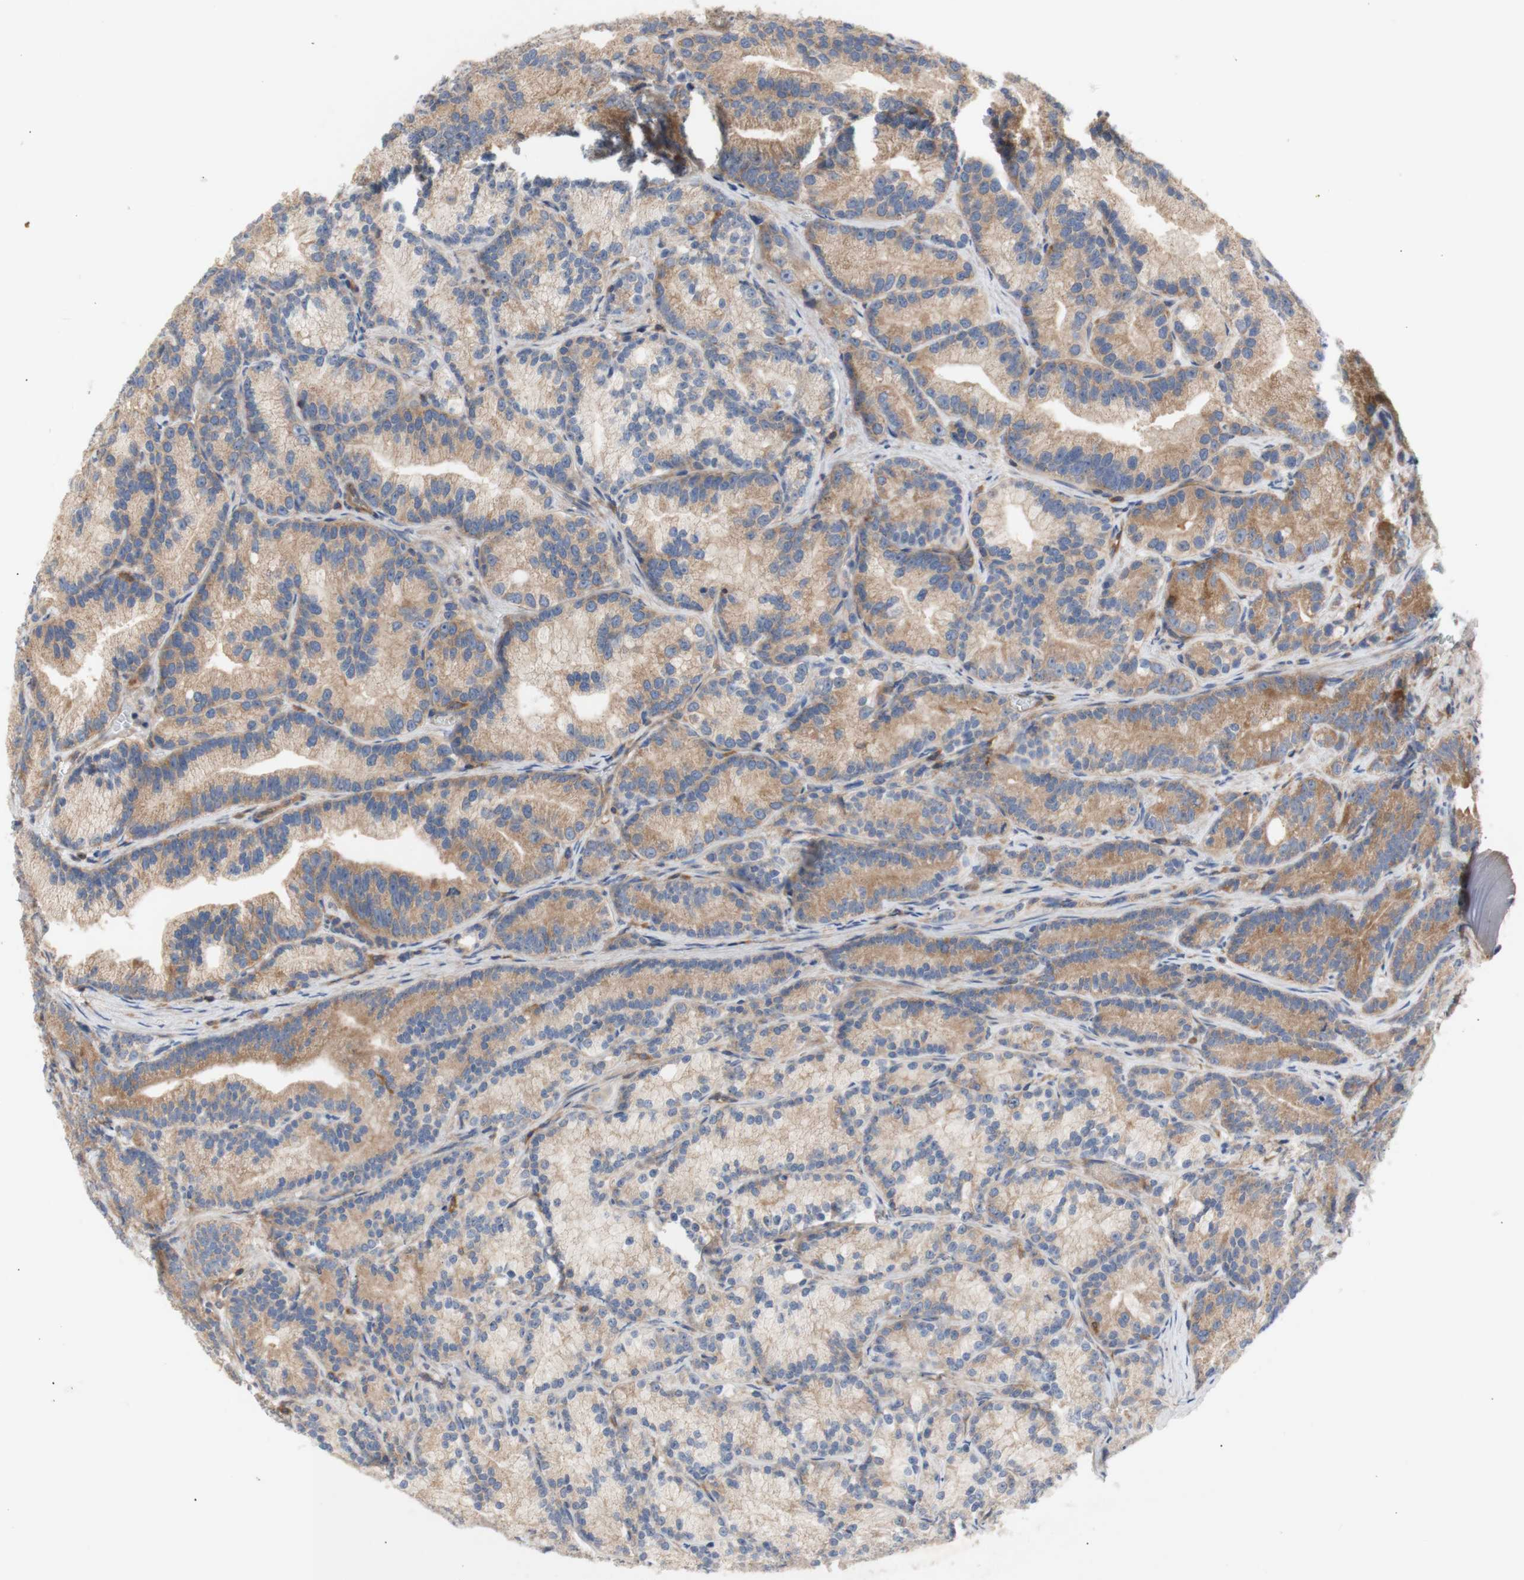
{"staining": {"intensity": "moderate", "quantity": ">75%", "location": "cytoplasmic/membranous"}, "tissue": "prostate cancer", "cell_type": "Tumor cells", "image_type": "cancer", "snomed": [{"axis": "morphology", "description": "Adenocarcinoma, Low grade"}, {"axis": "topography", "description": "Prostate"}], "caption": "A photomicrograph of human adenocarcinoma (low-grade) (prostate) stained for a protein displays moderate cytoplasmic/membranous brown staining in tumor cells.", "gene": "IKBKG", "patient": {"sex": "male", "age": 89}}